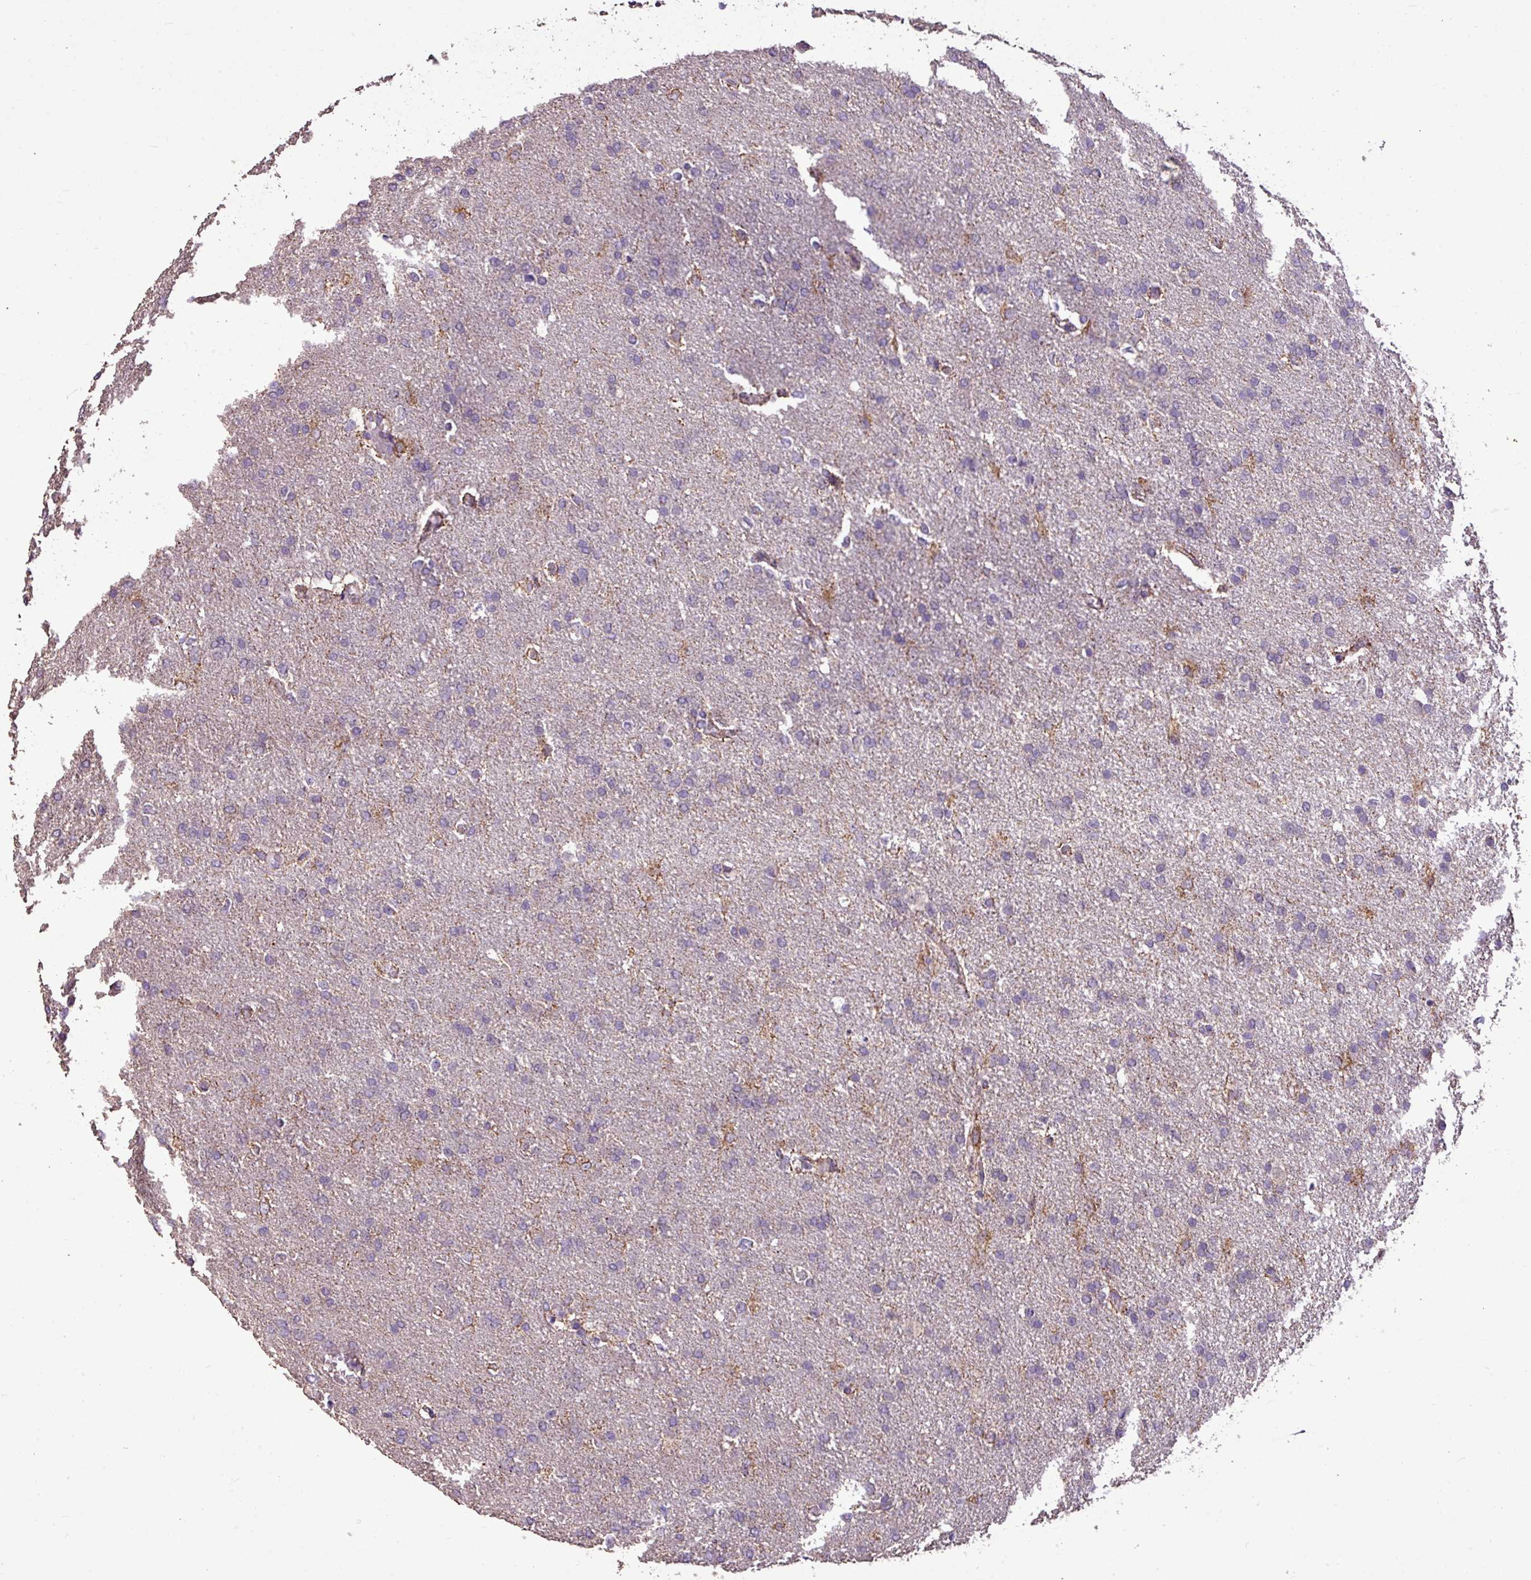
{"staining": {"intensity": "negative", "quantity": "none", "location": "none"}, "tissue": "glioma", "cell_type": "Tumor cells", "image_type": "cancer", "snomed": [{"axis": "morphology", "description": "Glioma, malignant, High grade"}, {"axis": "topography", "description": "Brain"}], "caption": "Photomicrograph shows no significant protein positivity in tumor cells of glioma.", "gene": "ALDH2", "patient": {"sex": "male", "age": 72}}